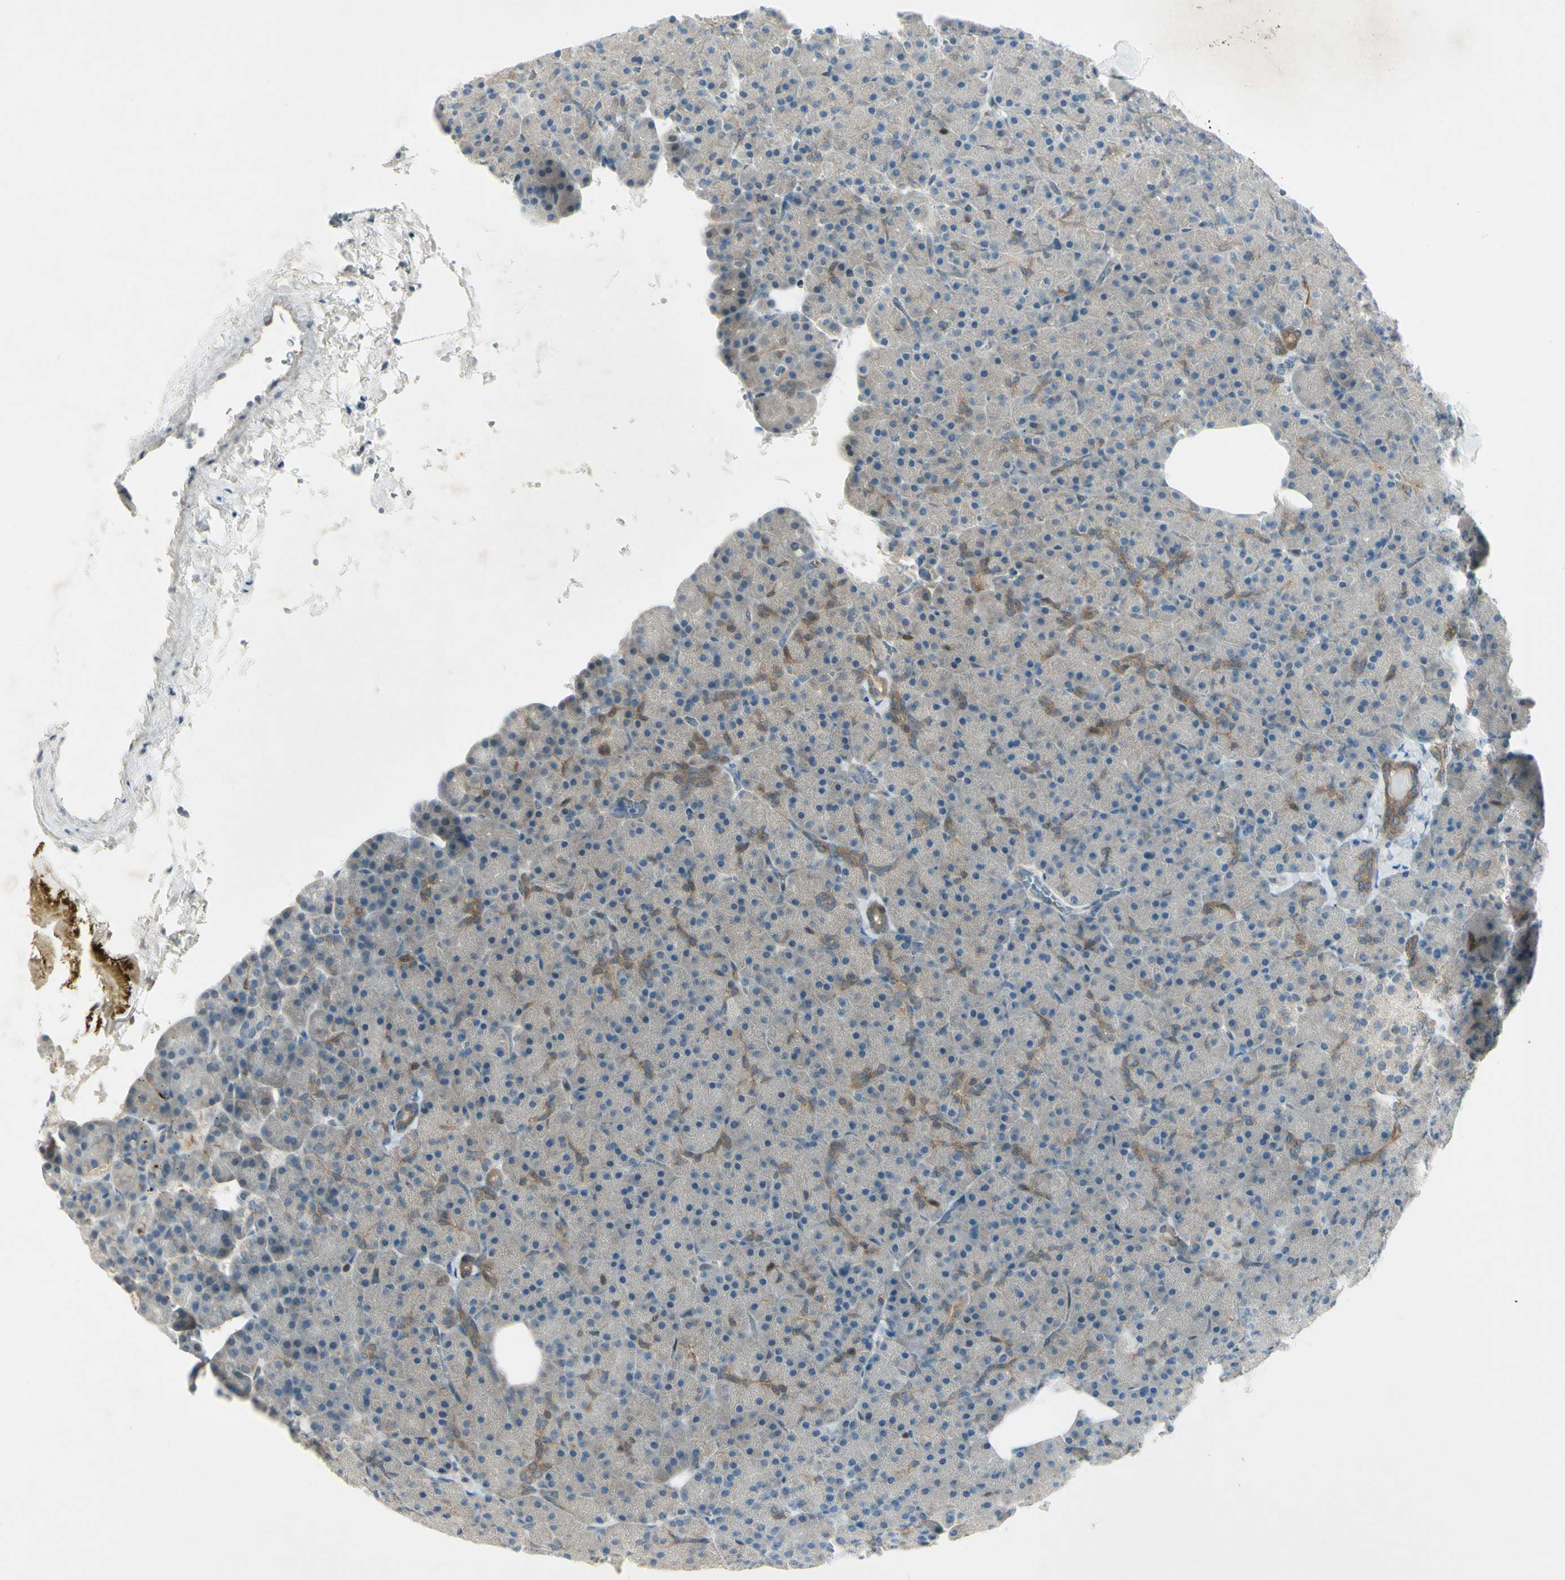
{"staining": {"intensity": "moderate", "quantity": "<25%", "location": "cytoplasmic/membranous"}, "tissue": "pancreas", "cell_type": "Exocrine glandular cells", "image_type": "normal", "snomed": [{"axis": "morphology", "description": "Normal tissue, NOS"}, {"axis": "topography", "description": "Pancreas"}], "caption": "Human pancreas stained with a brown dye exhibits moderate cytoplasmic/membranous positive positivity in approximately <25% of exocrine glandular cells.", "gene": "C1orf159", "patient": {"sex": "female", "age": 35}}